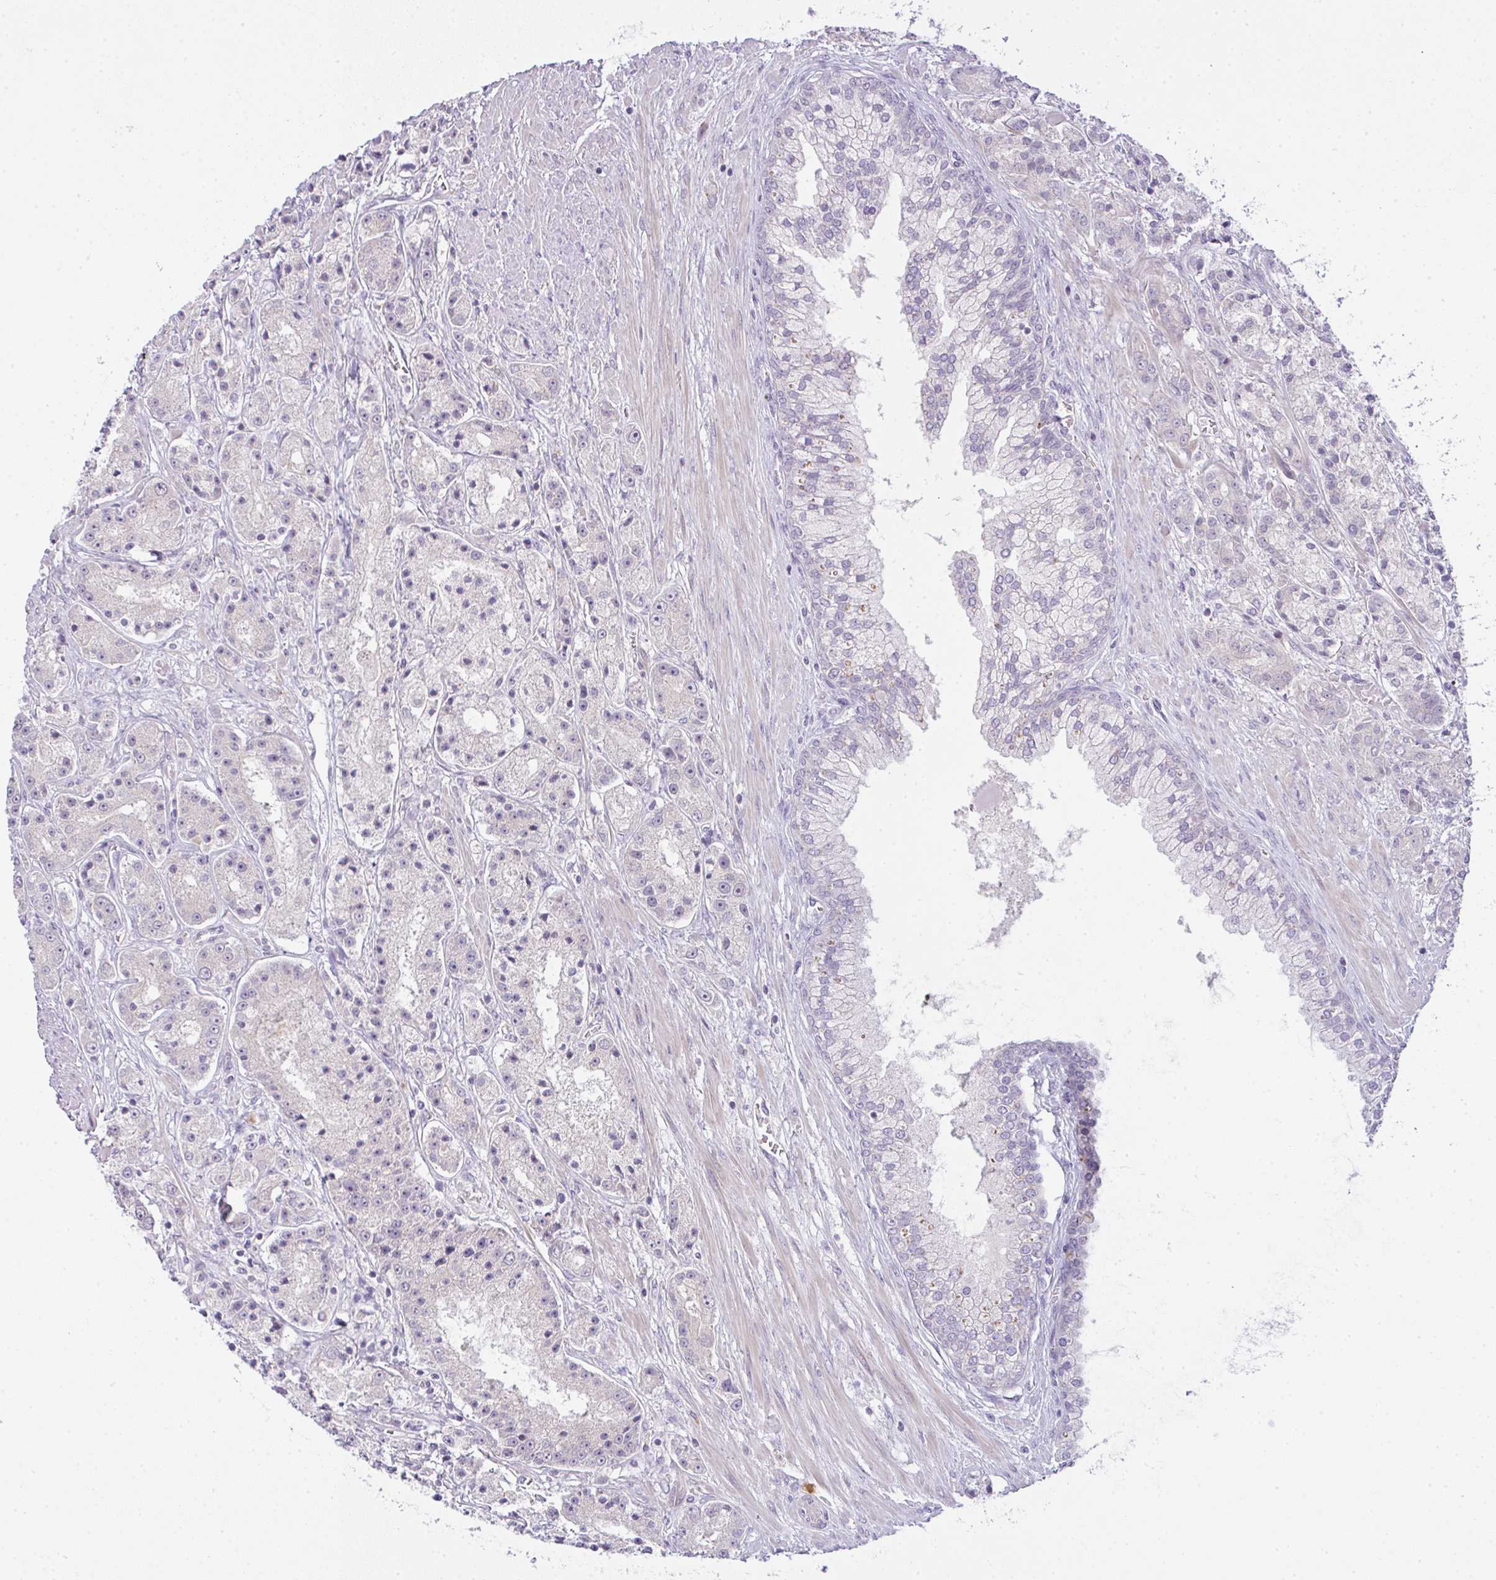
{"staining": {"intensity": "negative", "quantity": "none", "location": "none"}, "tissue": "prostate cancer", "cell_type": "Tumor cells", "image_type": "cancer", "snomed": [{"axis": "morphology", "description": "Adenocarcinoma, High grade"}, {"axis": "topography", "description": "Prostate"}], "caption": "Prostate adenocarcinoma (high-grade) was stained to show a protein in brown. There is no significant positivity in tumor cells.", "gene": "CSE1L", "patient": {"sex": "male", "age": 67}}